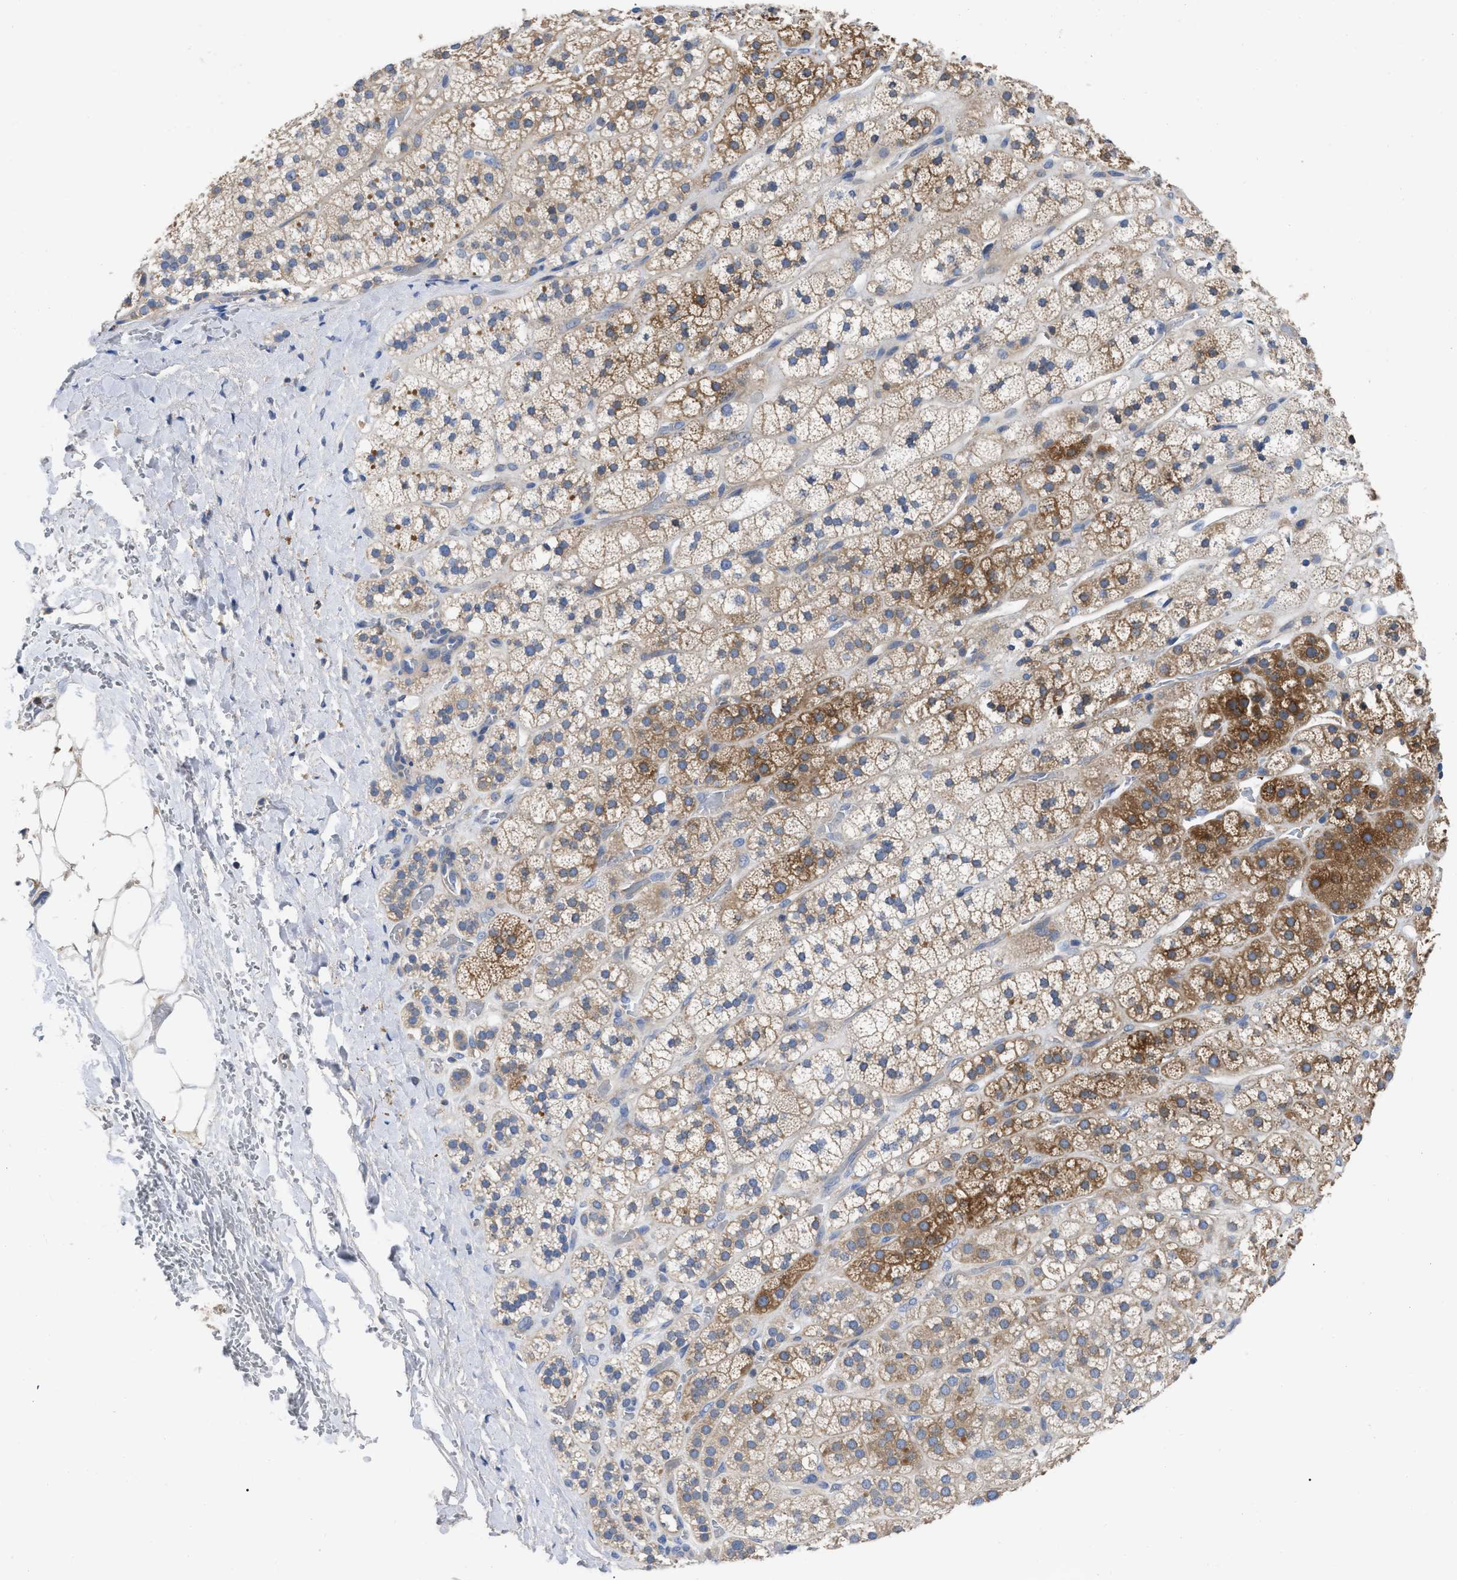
{"staining": {"intensity": "strong", "quantity": "25%-75%", "location": "cytoplasmic/membranous"}, "tissue": "adrenal gland", "cell_type": "Glandular cells", "image_type": "normal", "snomed": [{"axis": "morphology", "description": "Normal tissue, NOS"}, {"axis": "topography", "description": "Adrenal gland"}], "caption": "Protein staining reveals strong cytoplasmic/membranous positivity in approximately 25%-75% of glandular cells in normal adrenal gland.", "gene": "RAP1GDS1", "patient": {"sex": "male", "age": 56}}